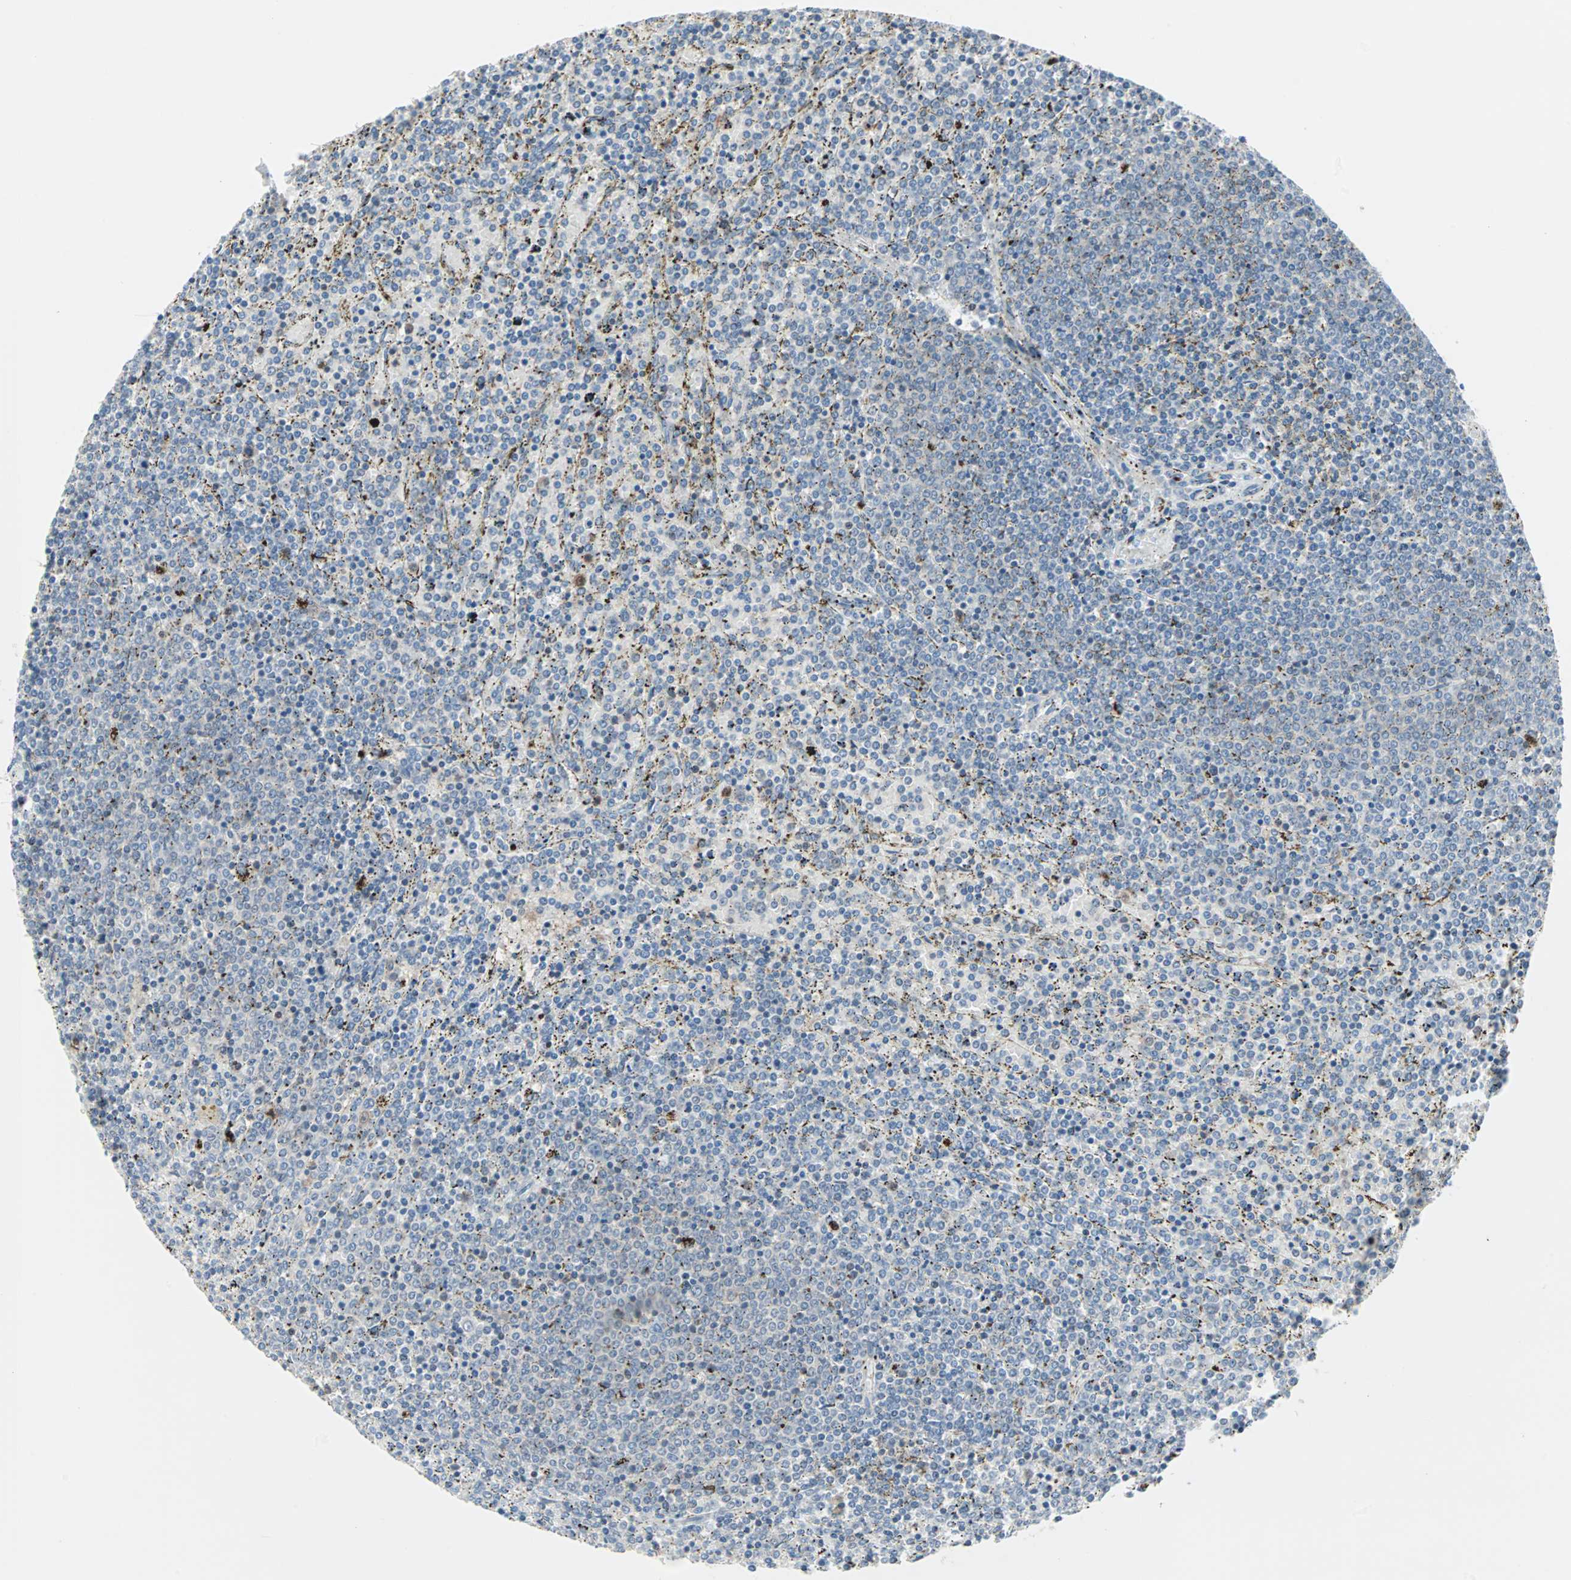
{"staining": {"intensity": "negative", "quantity": "none", "location": "none"}, "tissue": "lymphoma", "cell_type": "Tumor cells", "image_type": "cancer", "snomed": [{"axis": "morphology", "description": "Malignant lymphoma, non-Hodgkin's type, Low grade"}, {"axis": "topography", "description": "Spleen"}], "caption": "This is an immunohistochemistry histopathology image of lymphoma. There is no positivity in tumor cells.", "gene": "CASP3", "patient": {"sex": "female", "age": 77}}